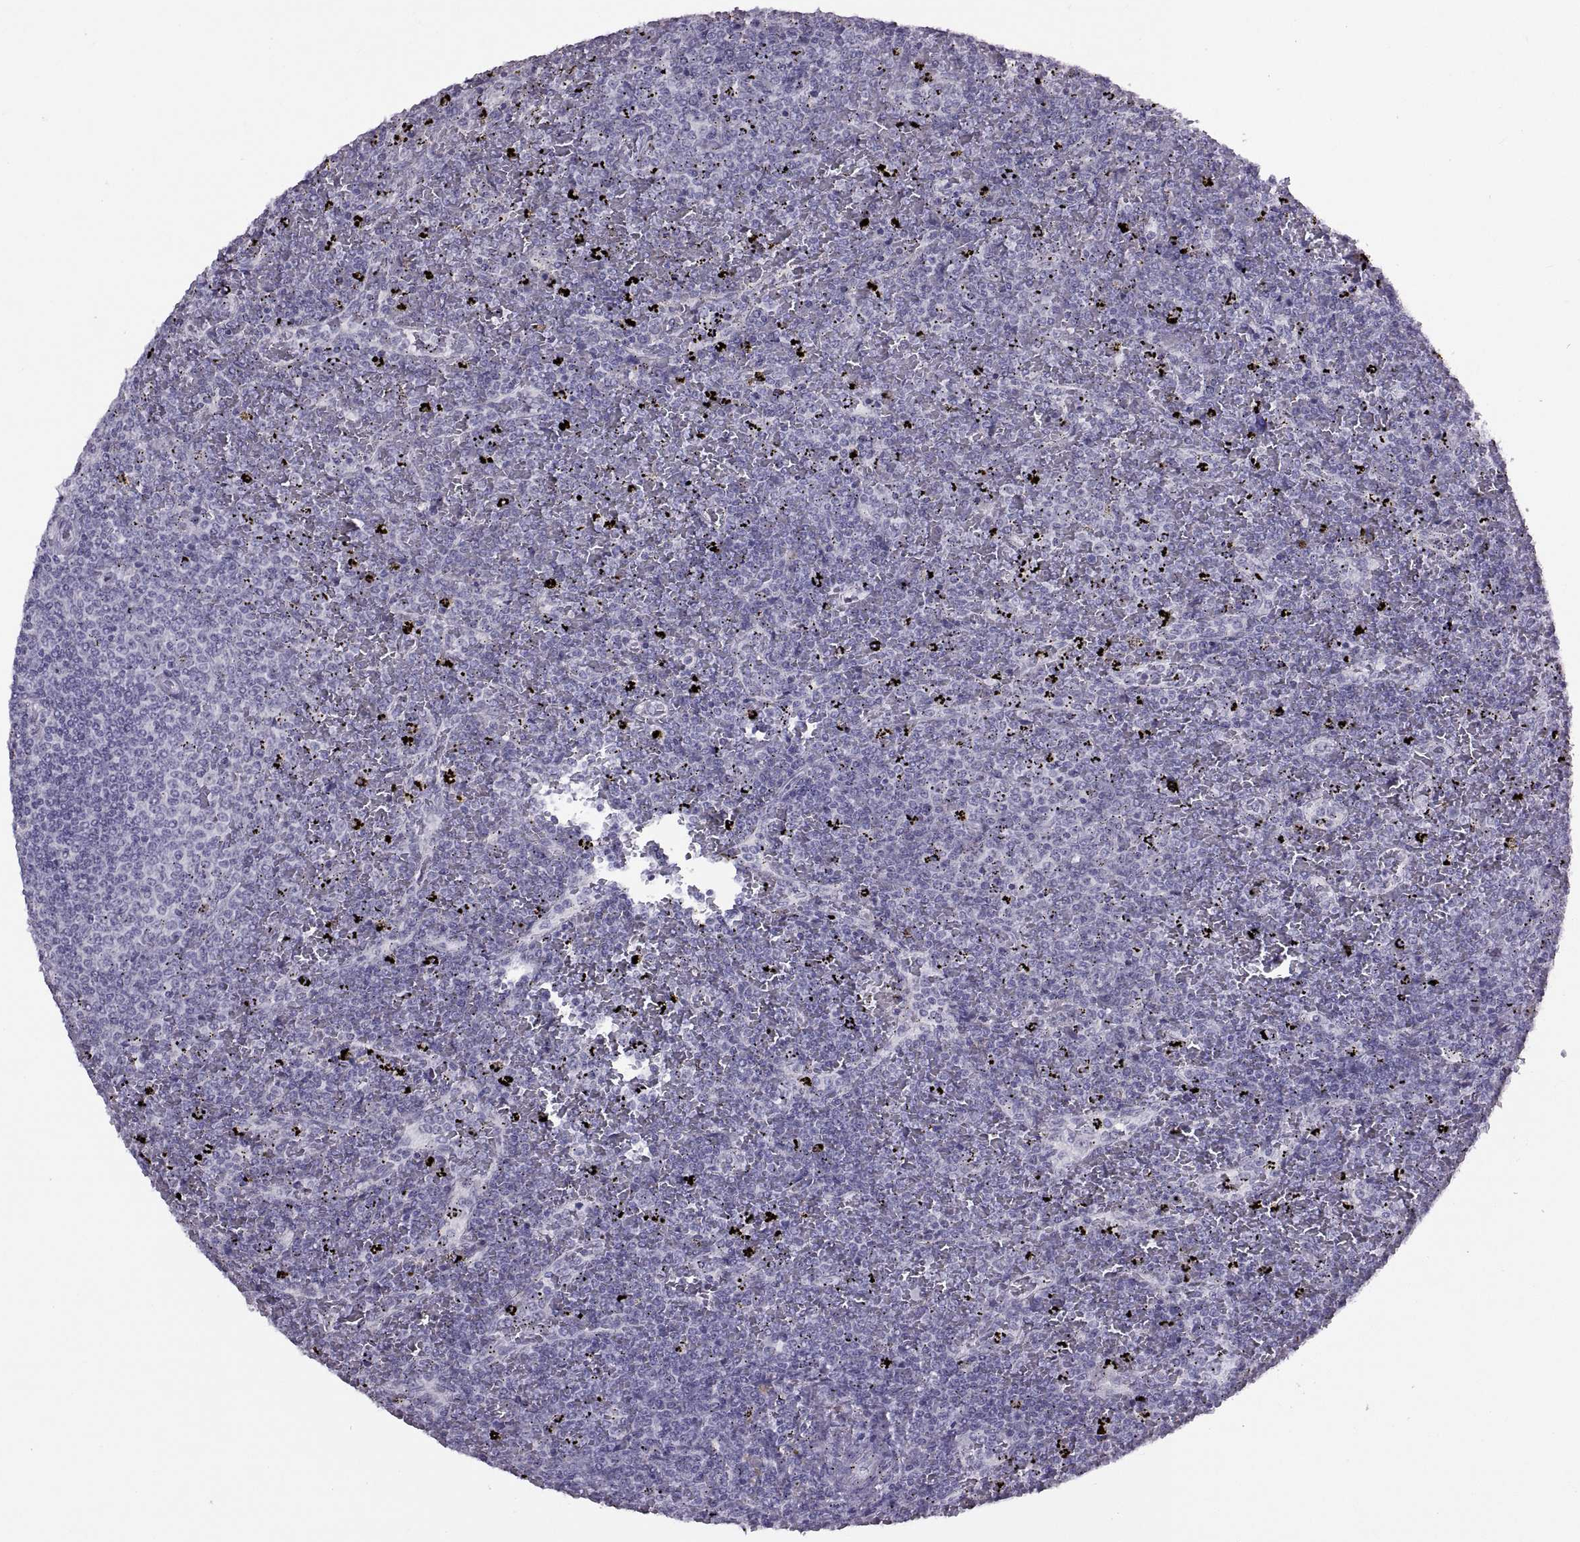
{"staining": {"intensity": "negative", "quantity": "none", "location": "none"}, "tissue": "lymphoma", "cell_type": "Tumor cells", "image_type": "cancer", "snomed": [{"axis": "morphology", "description": "Malignant lymphoma, non-Hodgkin's type, Low grade"}, {"axis": "topography", "description": "Spleen"}], "caption": "Immunohistochemistry (IHC) photomicrograph of human malignant lymphoma, non-Hodgkin's type (low-grade) stained for a protein (brown), which demonstrates no staining in tumor cells. The staining was performed using DAB (3,3'-diaminobenzidine) to visualize the protein expression in brown, while the nuclei were stained in blue with hematoxylin (Magnification: 20x).", "gene": "ASIC2", "patient": {"sex": "female", "age": 77}}